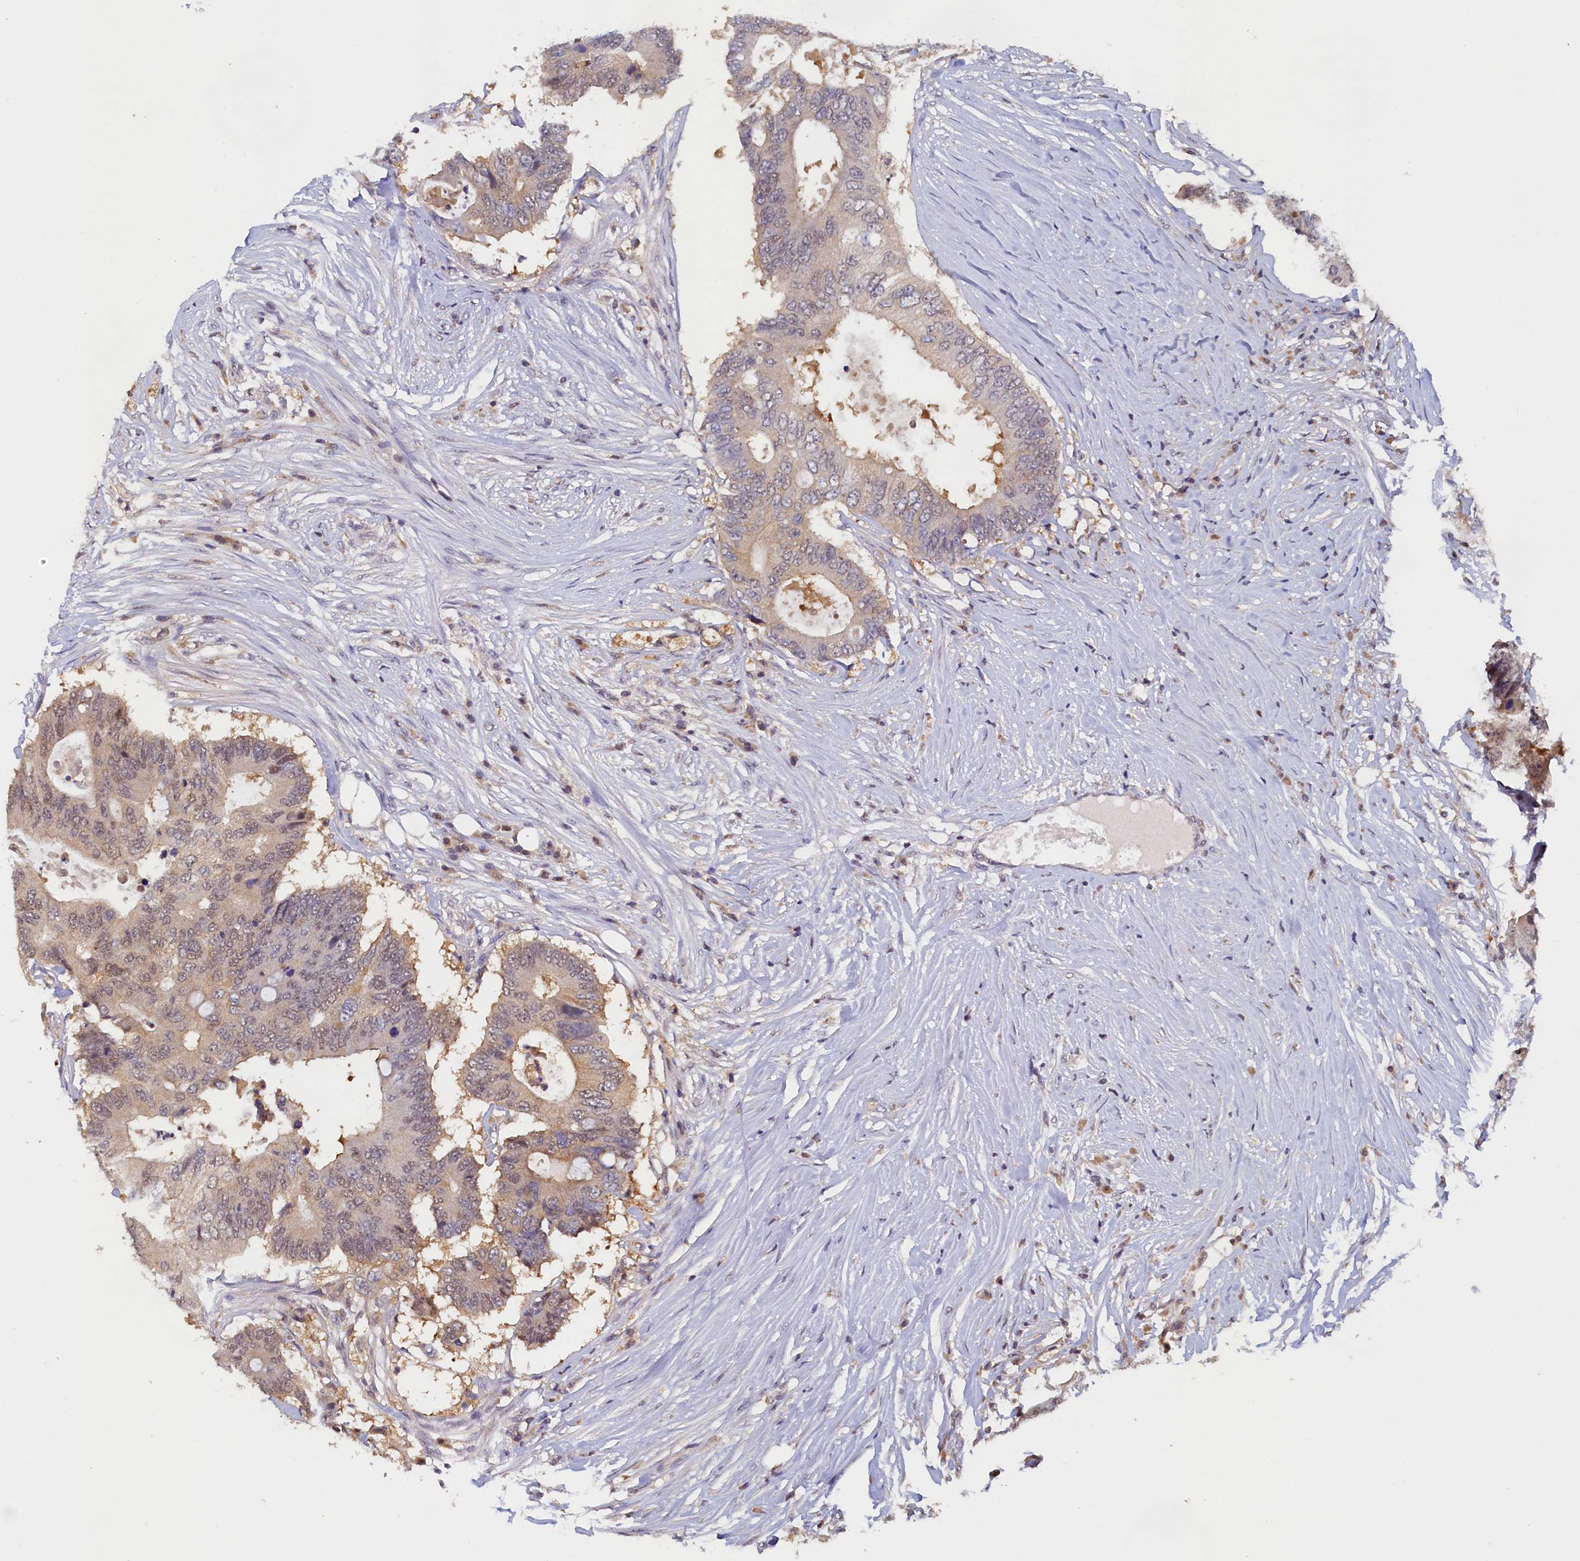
{"staining": {"intensity": "weak", "quantity": "25%-75%", "location": "cytoplasmic/membranous,nuclear"}, "tissue": "colorectal cancer", "cell_type": "Tumor cells", "image_type": "cancer", "snomed": [{"axis": "morphology", "description": "Adenocarcinoma, NOS"}, {"axis": "topography", "description": "Colon"}], "caption": "Immunohistochemistry histopathology image of neoplastic tissue: colorectal adenocarcinoma stained using IHC reveals low levels of weak protein expression localized specifically in the cytoplasmic/membranous and nuclear of tumor cells, appearing as a cytoplasmic/membranous and nuclear brown color.", "gene": "PAAF1", "patient": {"sex": "male", "age": 71}}